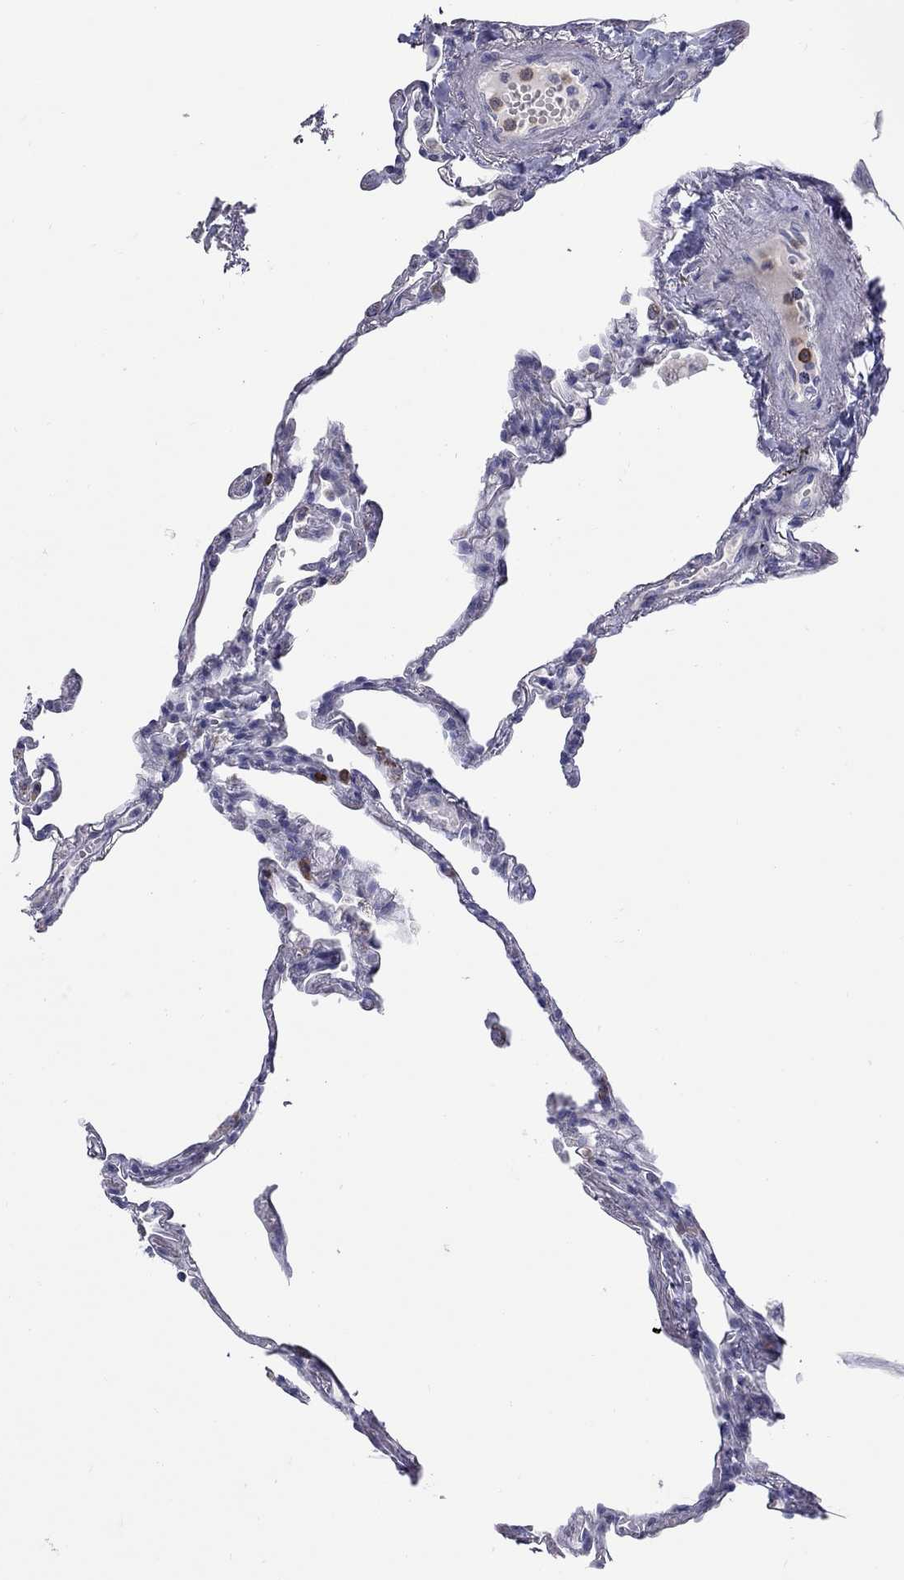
{"staining": {"intensity": "negative", "quantity": "none", "location": "none"}, "tissue": "lung", "cell_type": "Alveolar cells", "image_type": "normal", "snomed": [{"axis": "morphology", "description": "Normal tissue, NOS"}, {"axis": "topography", "description": "Lung"}], "caption": "This histopathology image is of unremarkable lung stained with immunohistochemistry to label a protein in brown with the nuclei are counter-stained blue. There is no staining in alveolar cells.", "gene": "HMX2", "patient": {"sex": "male", "age": 78}}